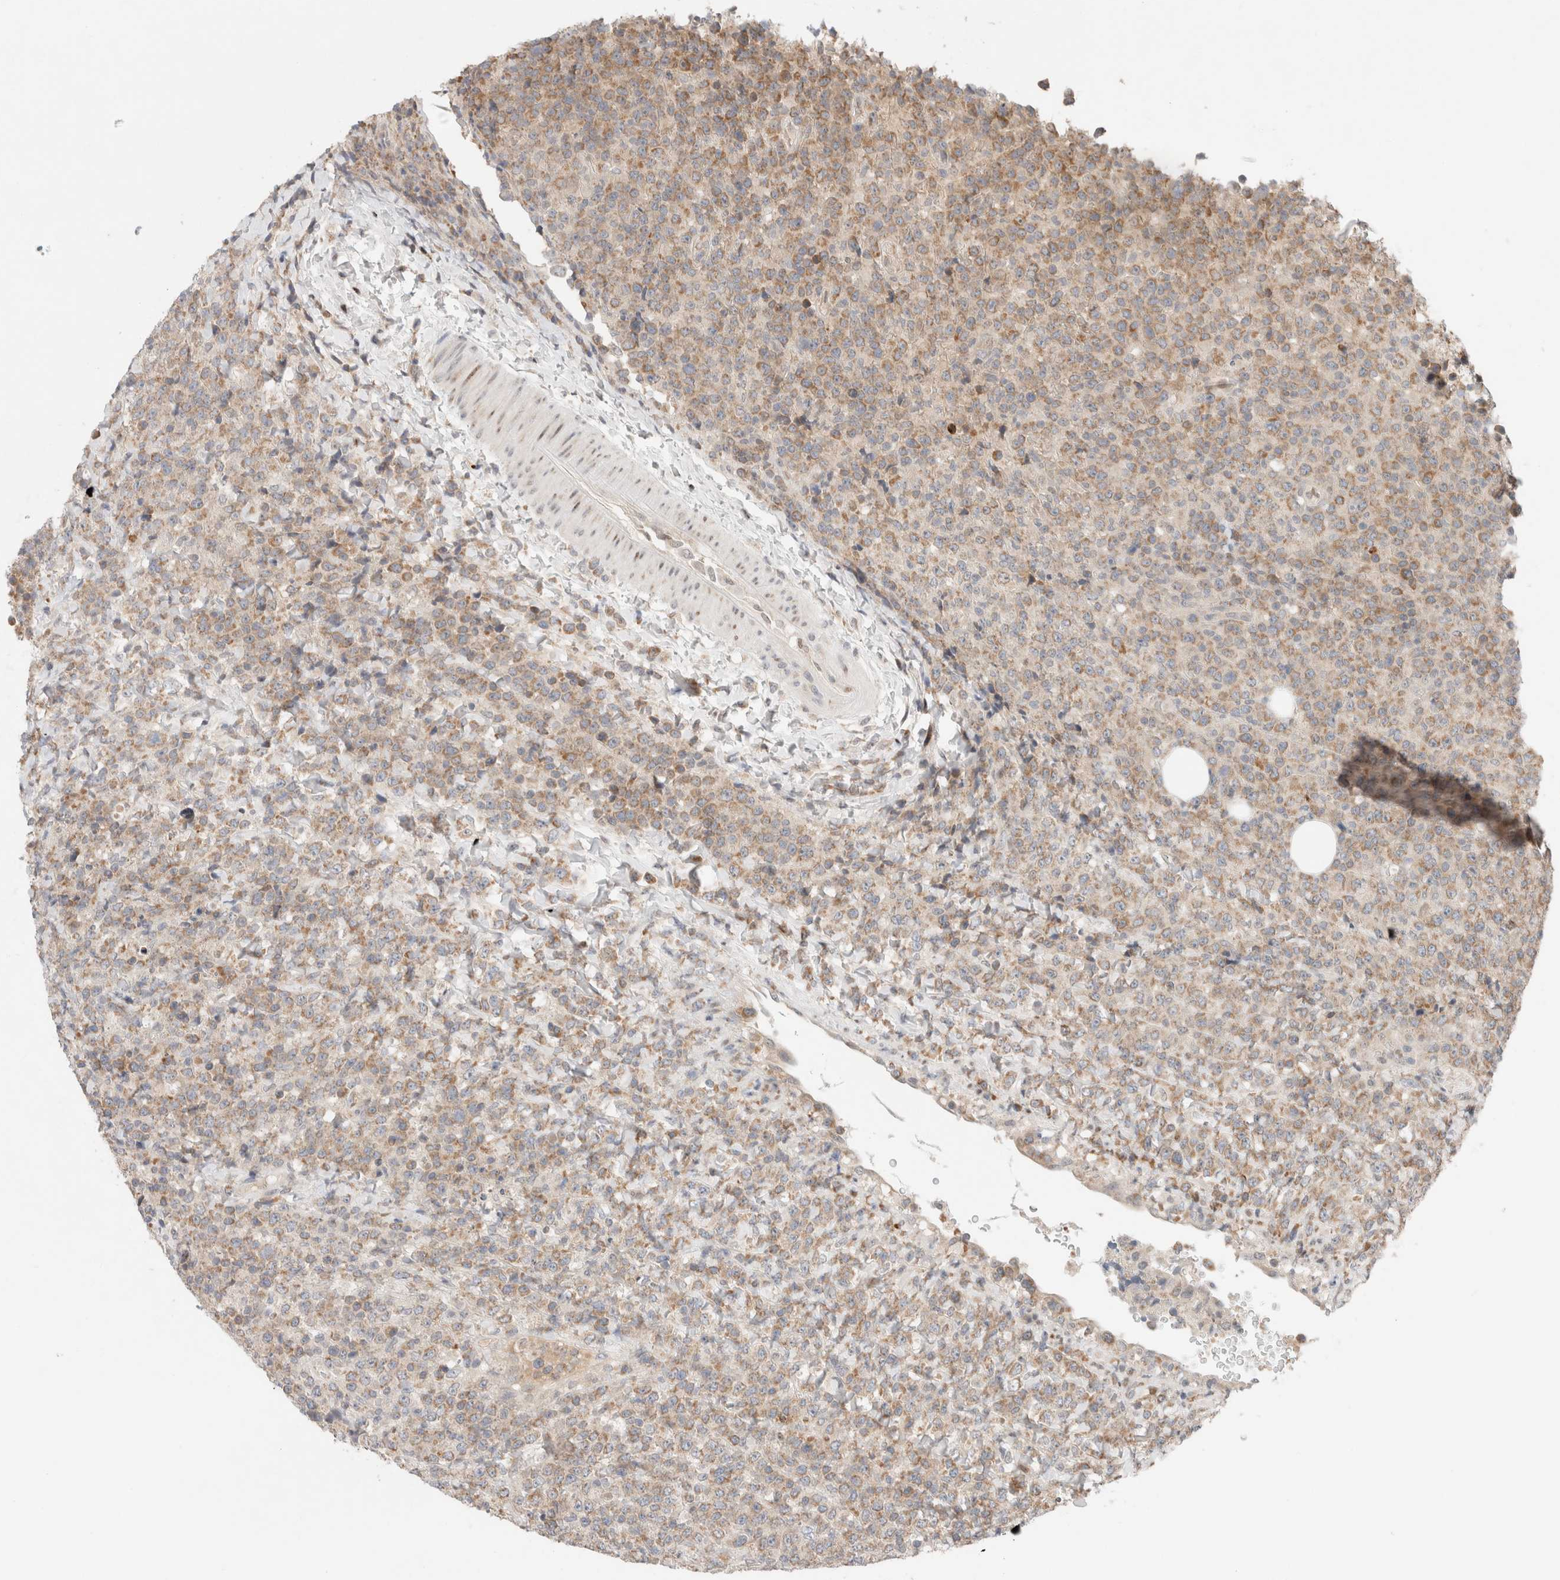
{"staining": {"intensity": "moderate", "quantity": "25%-75%", "location": "cytoplasmic/membranous"}, "tissue": "lymphoma", "cell_type": "Tumor cells", "image_type": "cancer", "snomed": [{"axis": "morphology", "description": "Malignant lymphoma, non-Hodgkin's type, High grade"}, {"axis": "topography", "description": "Lymph node"}], "caption": "Immunohistochemical staining of human lymphoma reveals medium levels of moderate cytoplasmic/membranous protein expression in about 25%-75% of tumor cells.", "gene": "ERI3", "patient": {"sex": "male", "age": 13}}